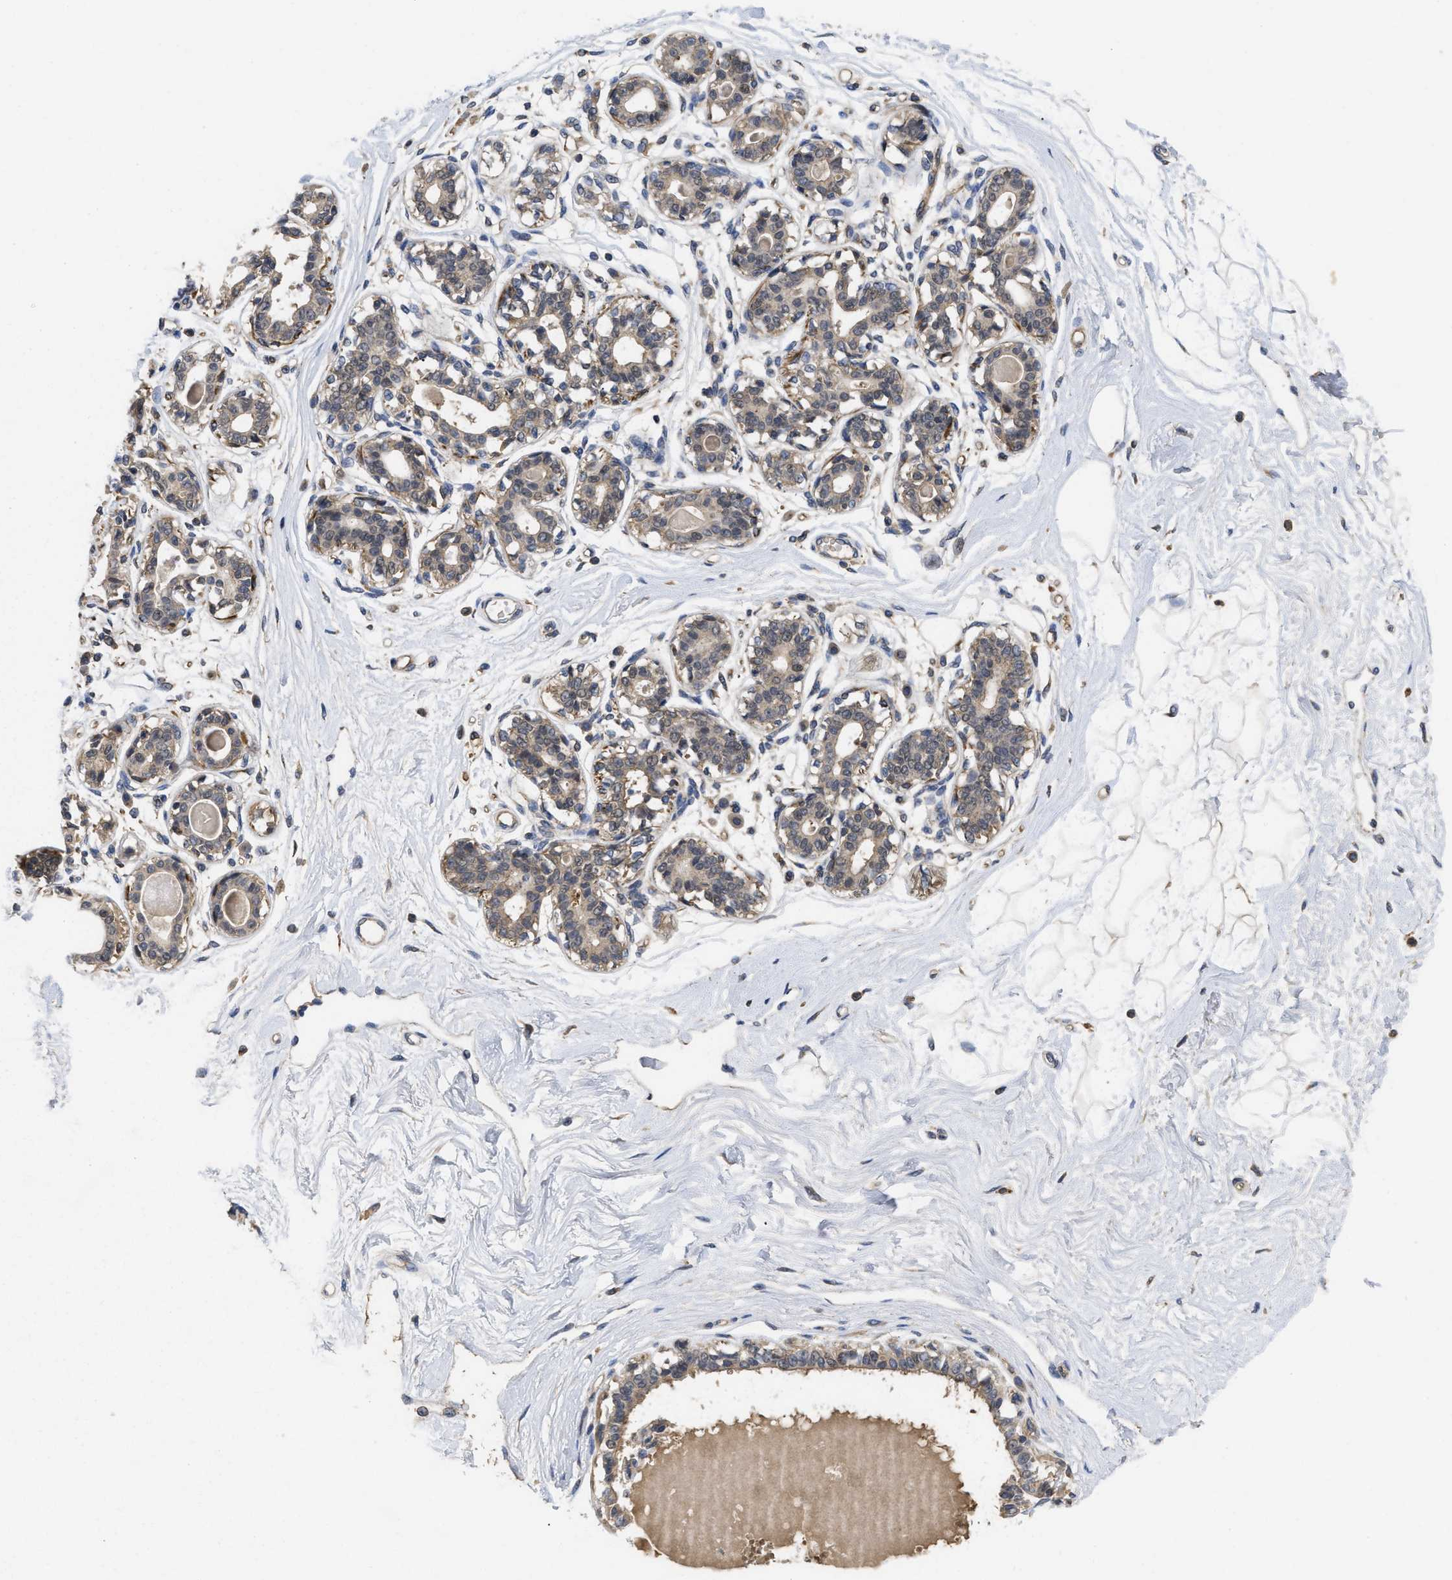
{"staining": {"intensity": "weak", "quantity": ">75%", "location": "cytoplasmic/membranous"}, "tissue": "breast", "cell_type": "Adipocytes", "image_type": "normal", "snomed": [{"axis": "morphology", "description": "Normal tissue, NOS"}, {"axis": "topography", "description": "Breast"}], "caption": "A photomicrograph of breast stained for a protein reveals weak cytoplasmic/membranous brown staining in adipocytes. (DAB IHC, brown staining for protein, blue staining for nuclei).", "gene": "RNF216", "patient": {"sex": "female", "age": 45}}